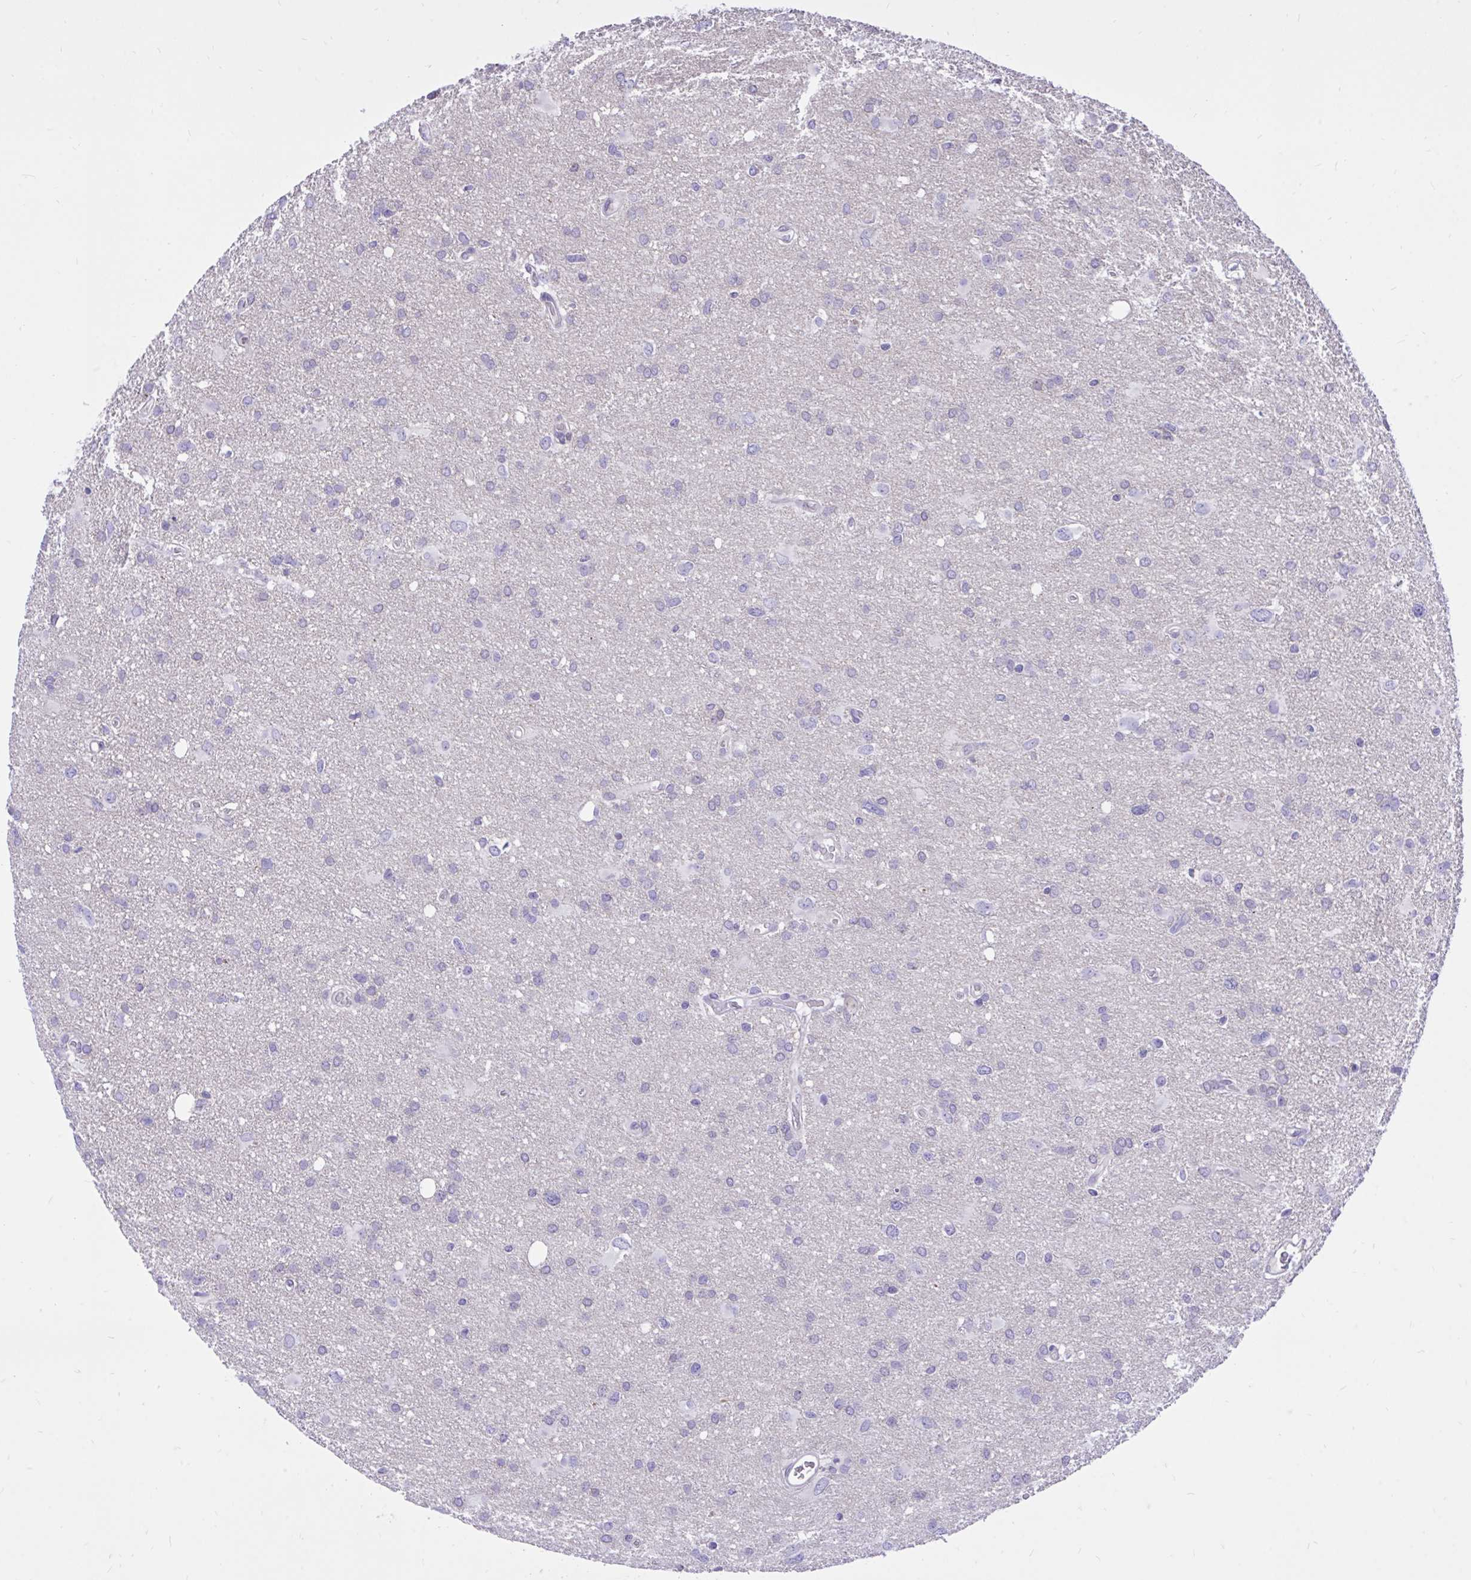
{"staining": {"intensity": "negative", "quantity": "none", "location": "none"}, "tissue": "glioma", "cell_type": "Tumor cells", "image_type": "cancer", "snomed": [{"axis": "morphology", "description": "Glioma, malignant, High grade"}, {"axis": "topography", "description": "Brain"}], "caption": "High power microscopy photomicrograph of an immunohistochemistry image of high-grade glioma (malignant), revealing no significant positivity in tumor cells.", "gene": "CXCL8", "patient": {"sex": "male", "age": 53}}